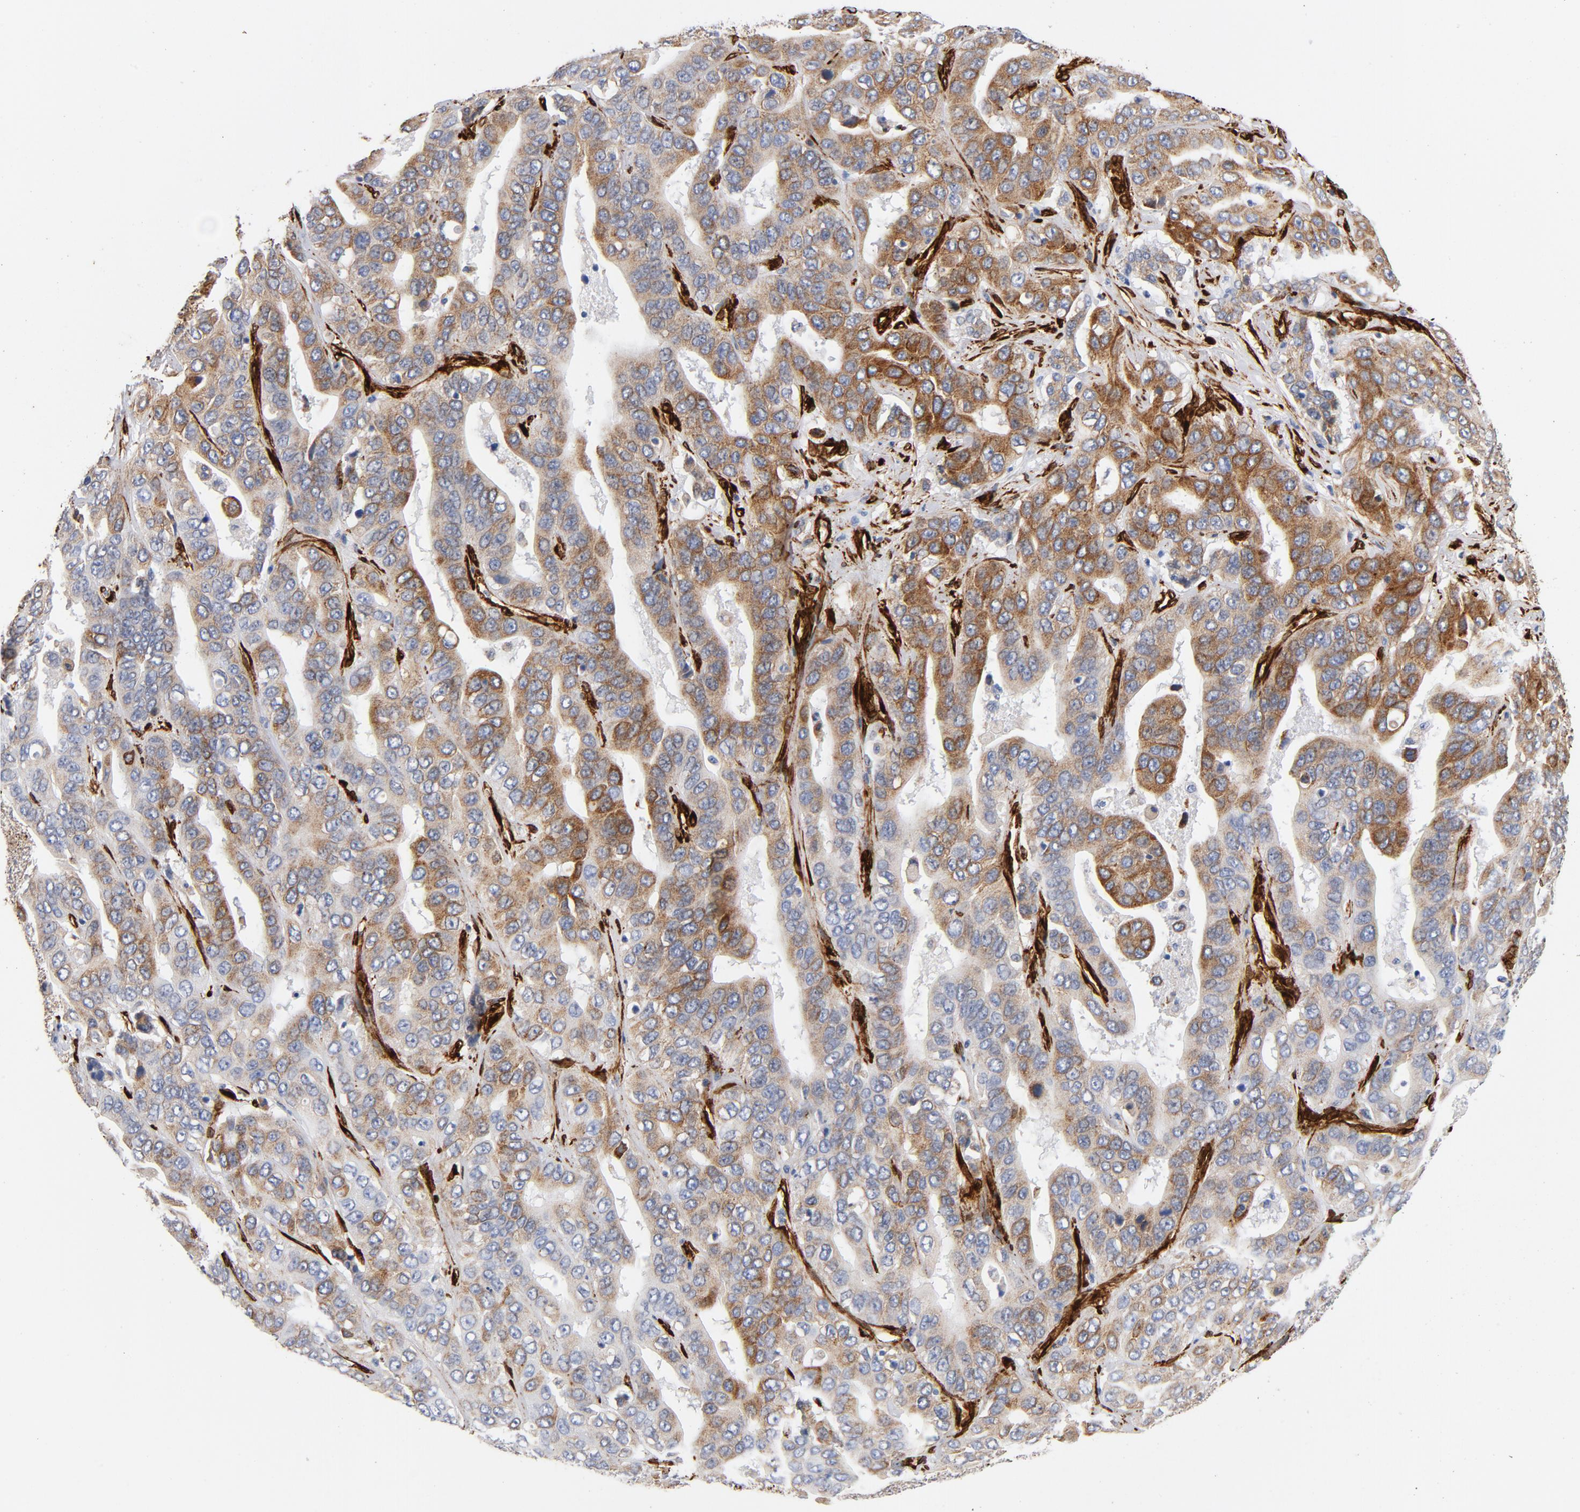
{"staining": {"intensity": "moderate", "quantity": ">75%", "location": "cytoplasmic/membranous"}, "tissue": "liver cancer", "cell_type": "Tumor cells", "image_type": "cancer", "snomed": [{"axis": "morphology", "description": "Cholangiocarcinoma"}, {"axis": "topography", "description": "Liver"}], "caption": "This micrograph demonstrates IHC staining of liver cancer (cholangiocarcinoma), with medium moderate cytoplasmic/membranous staining in approximately >75% of tumor cells.", "gene": "SERPINH1", "patient": {"sex": "female", "age": 52}}